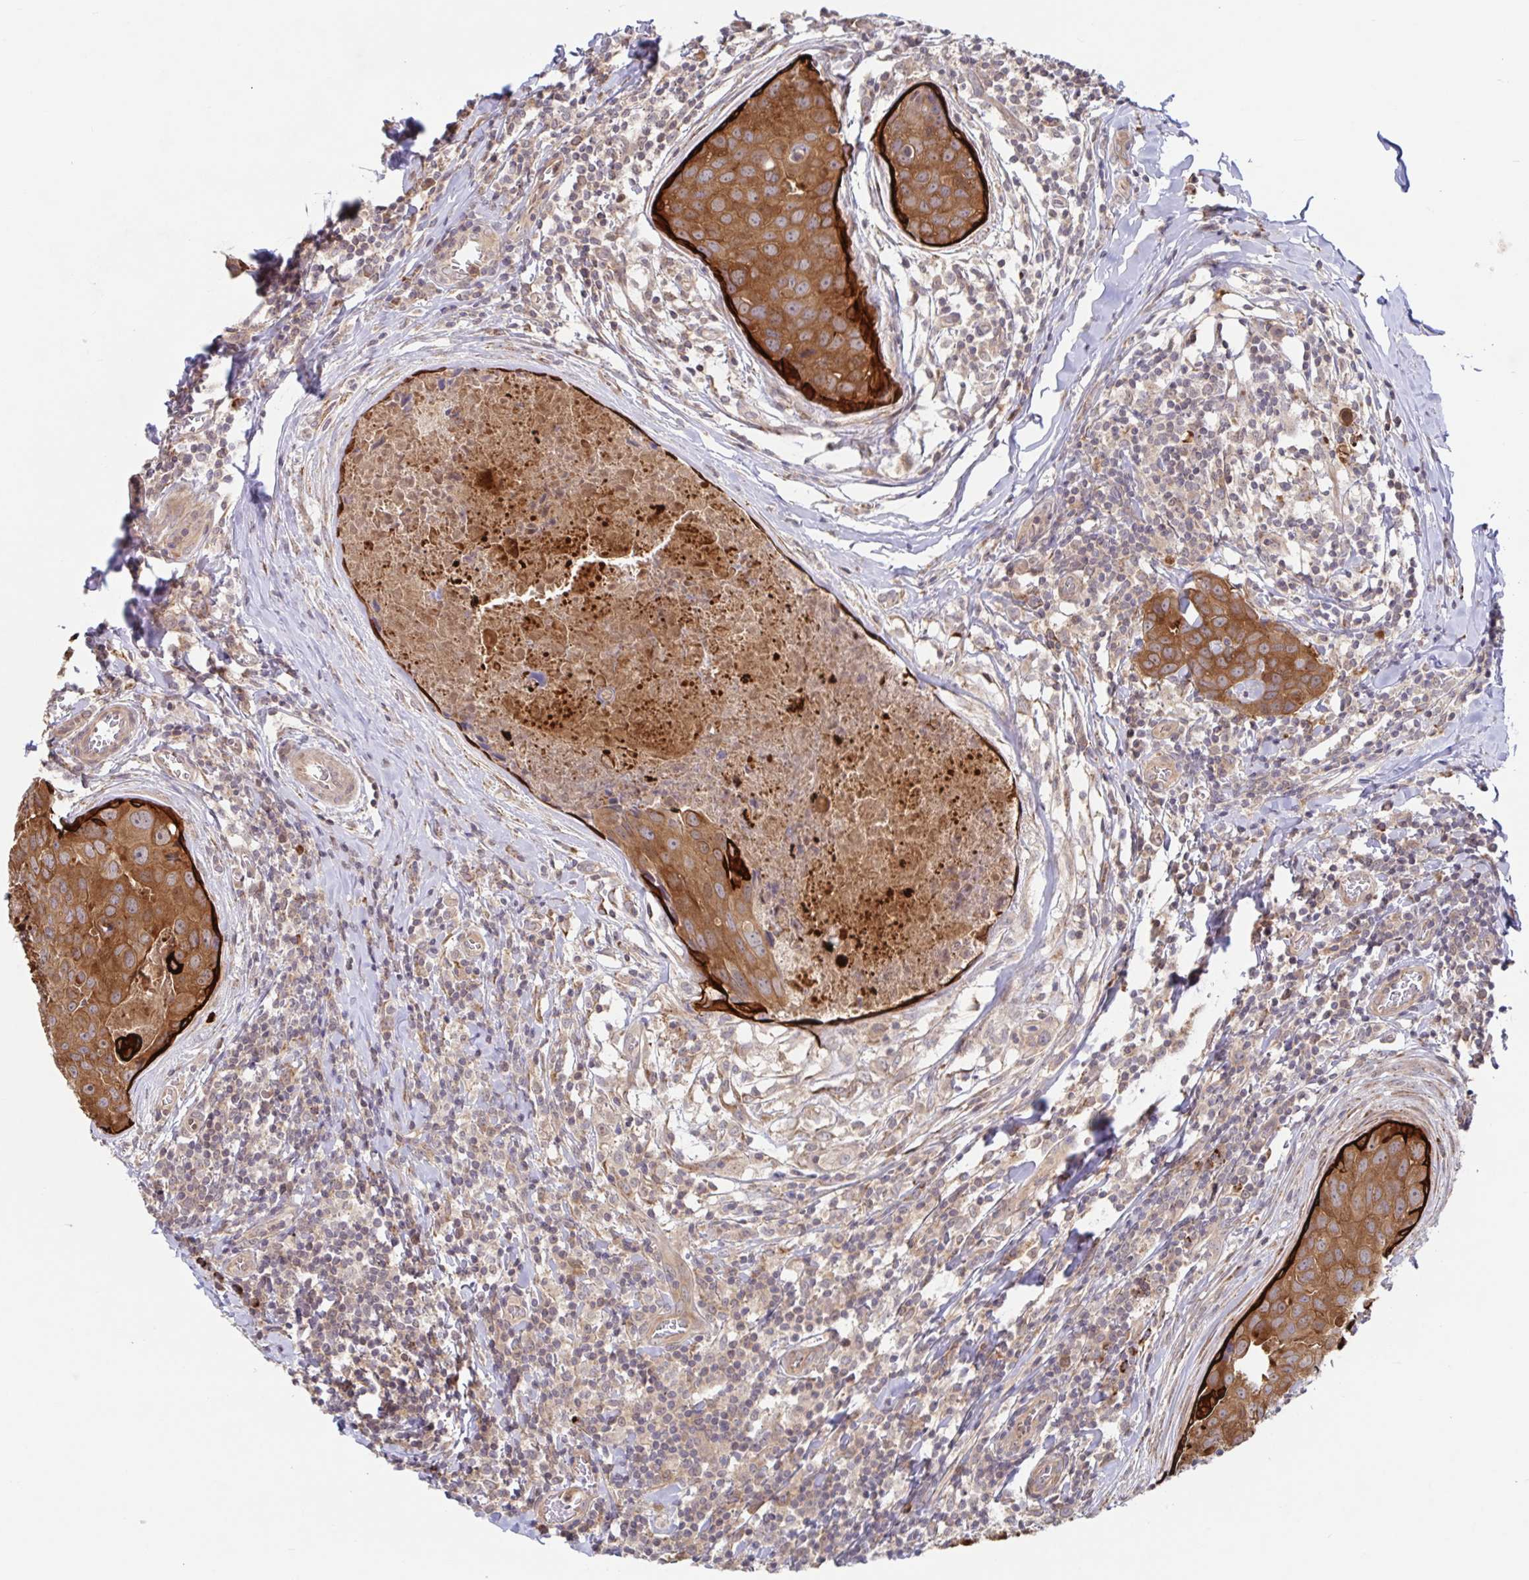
{"staining": {"intensity": "moderate", "quantity": ">75%", "location": "cytoplasmic/membranous"}, "tissue": "breast cancer", "cell_type": "Tumor cells", "image_type": "cancer", "snomed": [{"axis": "morphology", "description": "Duct carcinoma"}, {"axis": "topography", "description": "Breast"}], "caption": "Immunohistochemistry (IHC) (DAB (3,3'-diaminobenzidine)) staining of intraductal carcinoma (breast) exhibits moderate cytoplasmic/membranous protein positivity in approximately >75% of tumor cells. Using DAB (brown) and hematoxylin (blue) stains, captured at high magnification using brightfield microscopy.", "gene": "AACS", "patient": {"sex": "female", "age": 24}}